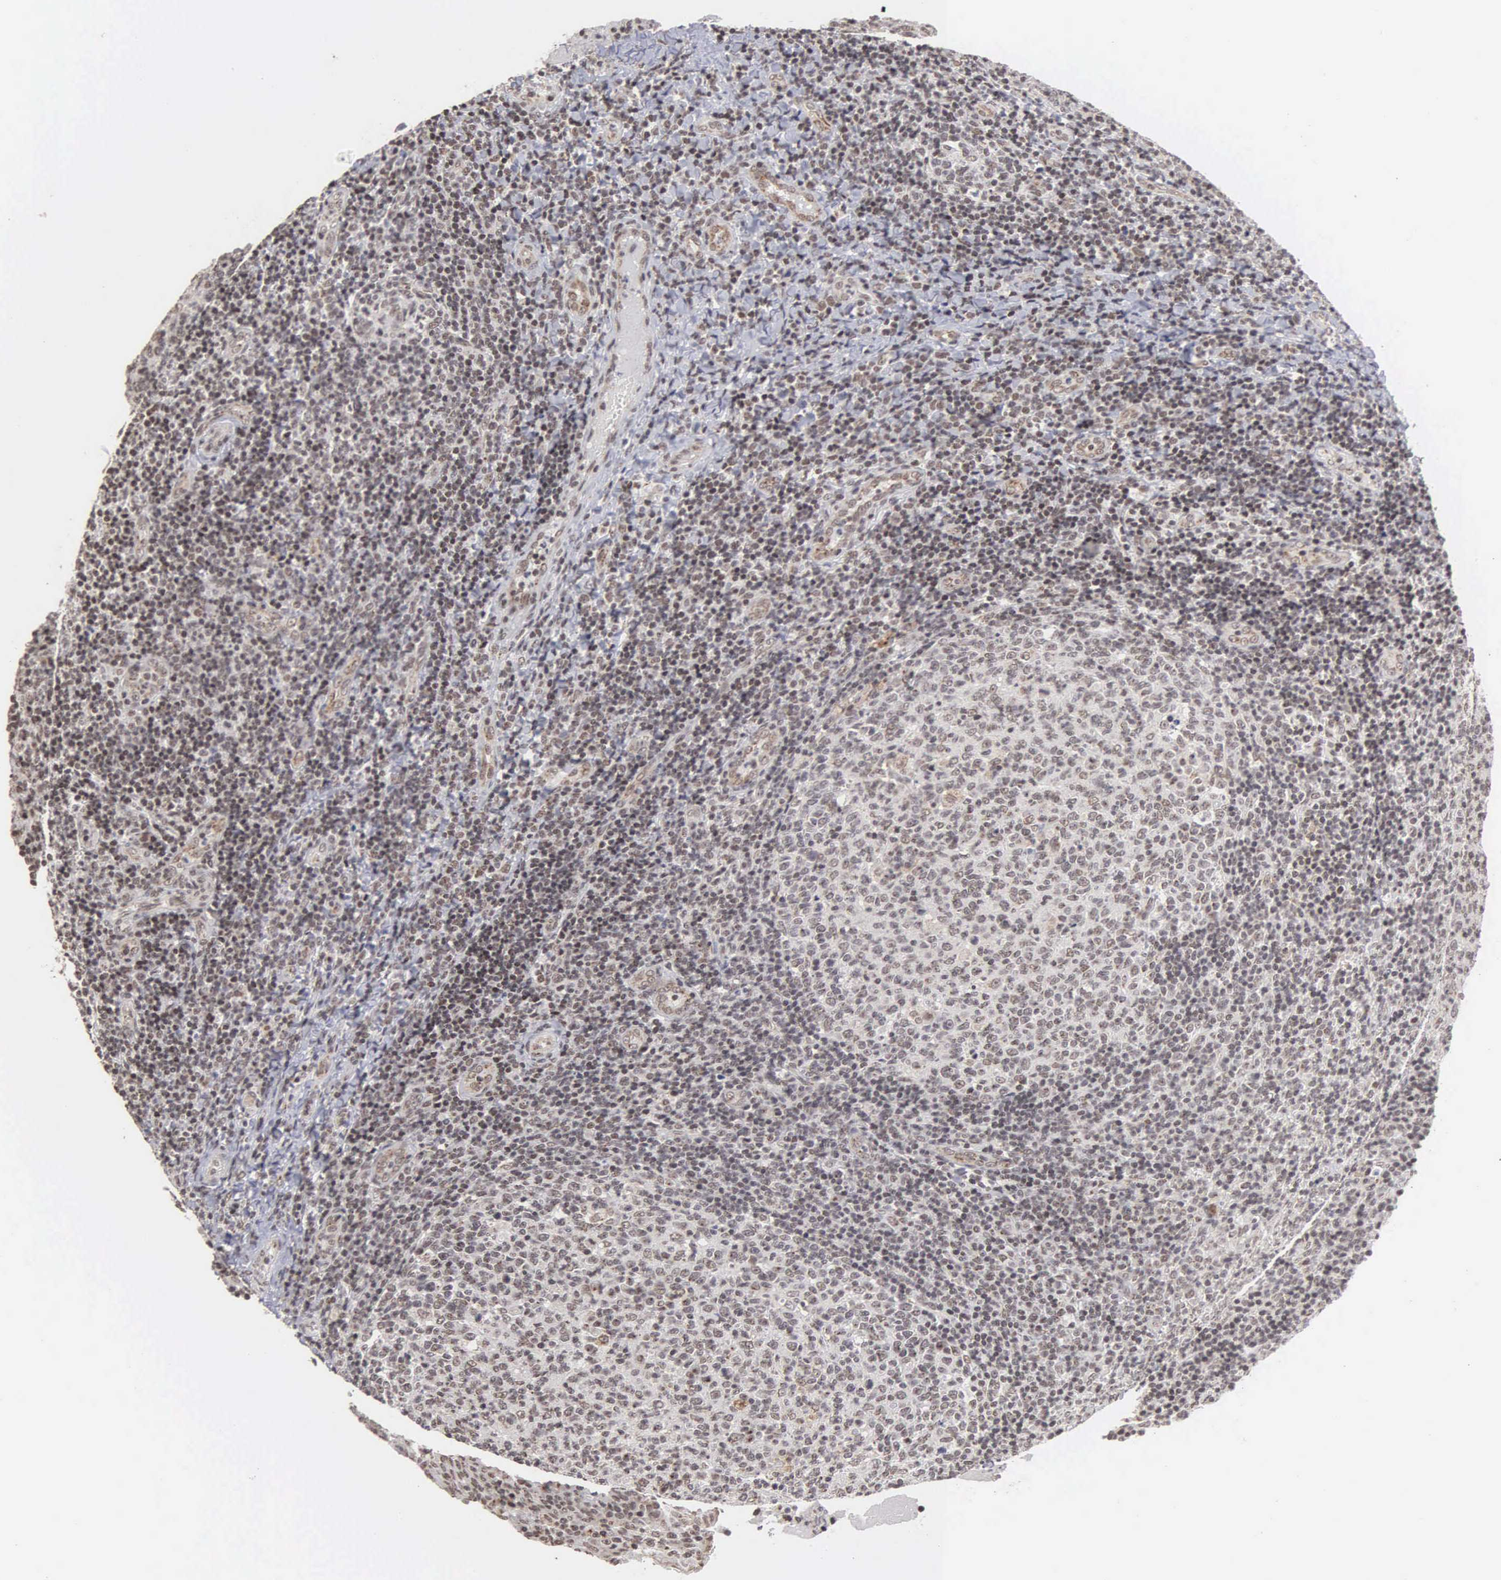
{"staining": {"intensity": "moderate", "quantity": "25%-75%", "location": "nuclear"}, "tissue": "tonsil", "cell_type": "Germinal center cells", "image_type": "normal", "snomed": [{"axis": "morphology", "description": "Normal tissue, NOS"}, {"axis": "topography", "description": "Tonsil"}], "caption": "An IHC micrograph of normal tissue is shown. Protein staining in brown labels moderate nuclear positivity in tonsil within germinal center cells.", "gene": "GTF2A1", "patient": {"sex": "female", "age": 3}}